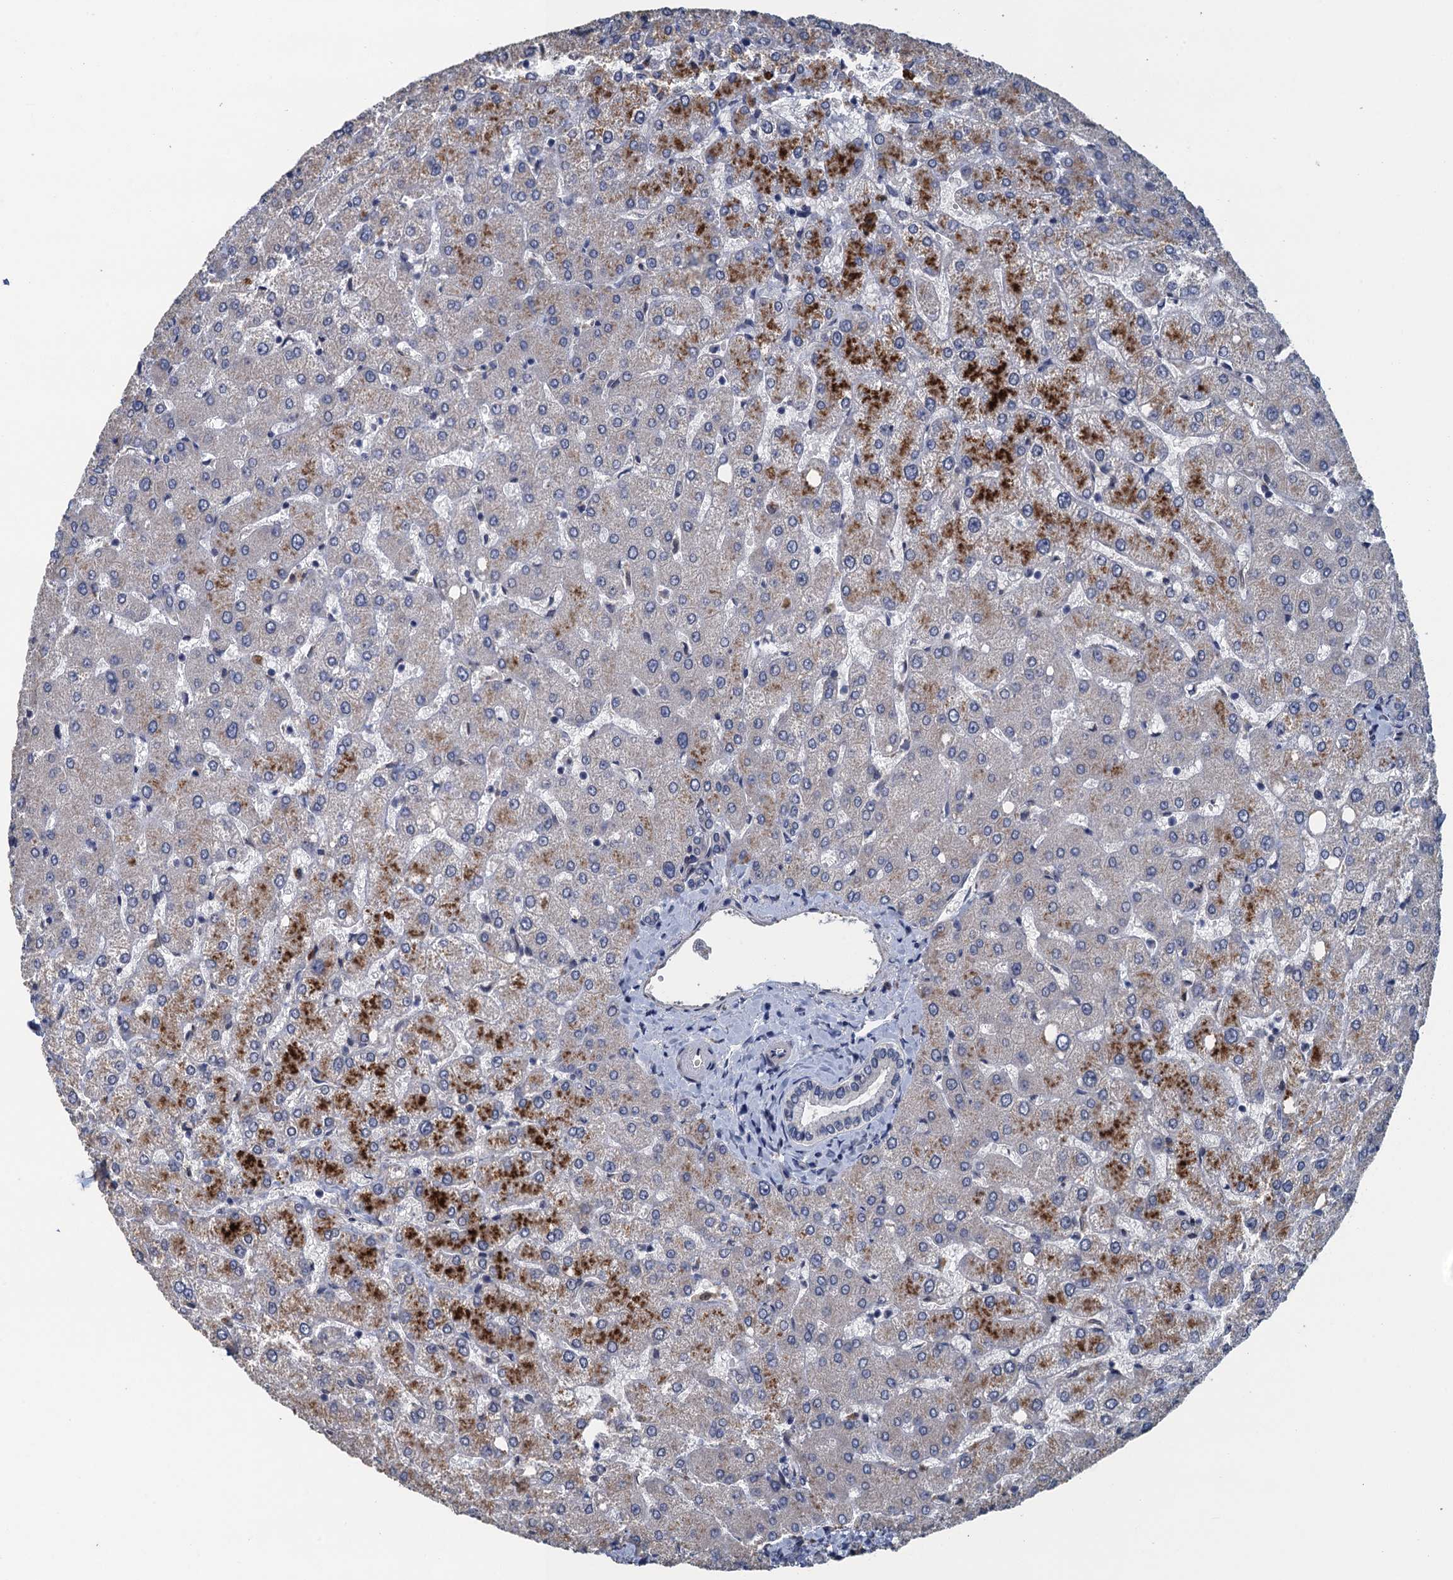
{"staining": {"intensity": "negative", "quantity": "none", "location": "none"}, "tissue": "liver", "cell_type": "Cholangiocytes", "image_type": "normal", "snomed": [{"axis": "morphology", "description": "Normal tissue, NOS"}, {"axis": "topography", "description": "Liver"}], "caption": "Cholangiocytes show no significant protein expression in unremarkable liver.", "gene": "CTU2", "patient": {"sex": "female", "age": 54}}